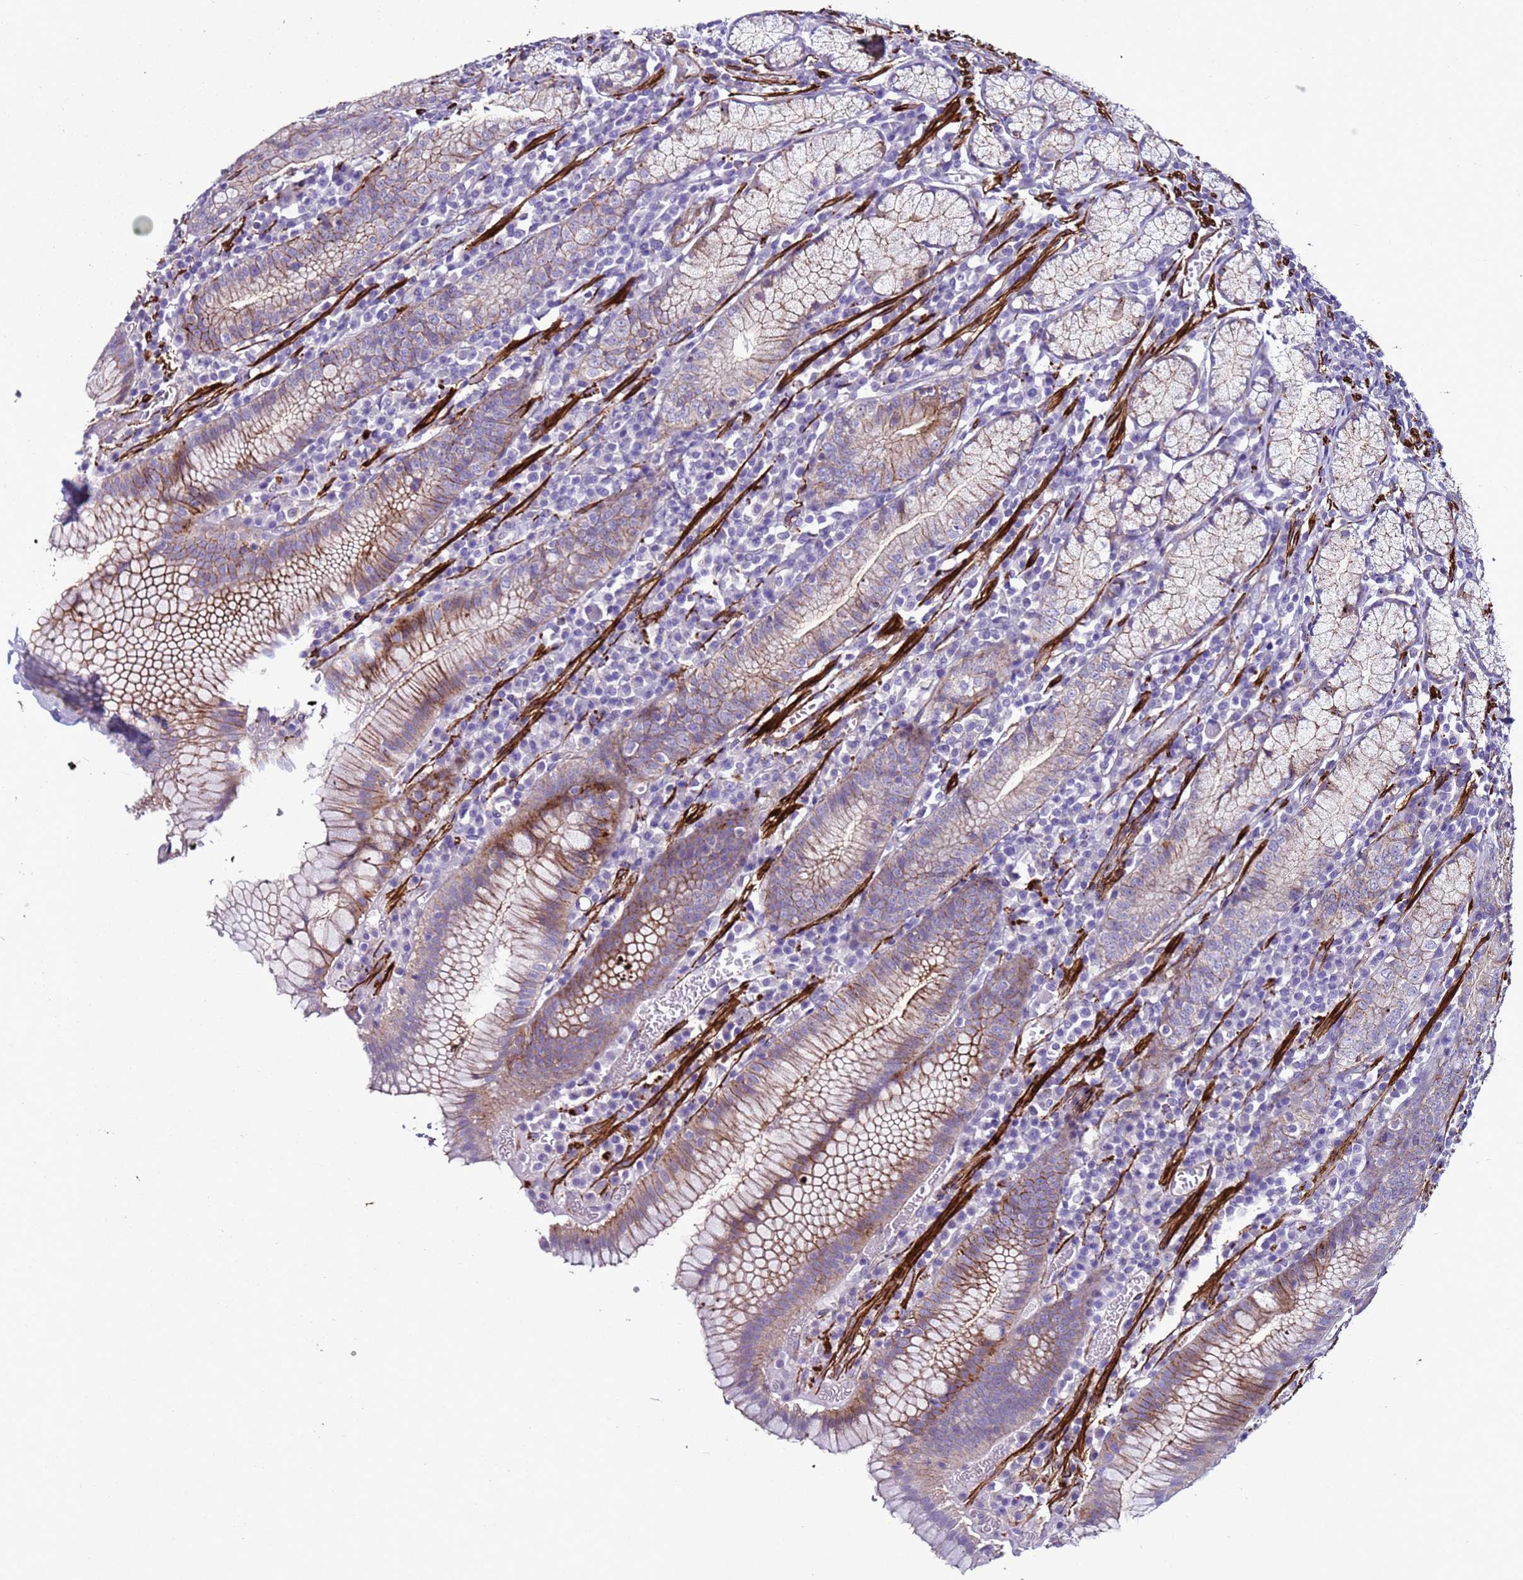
{"staining": {"intensity": "moderate", "quantity": "25%-75%", "location": "cytoplasmic/membranous"}, "tissue": "stomach", "cell_type": "Glandular cells", "image_type": "normal", "snomed": [{"axis": "morphology", "description": "Normal tissue, NOS"}, {"axis": "topography", "description": "Stomach"}], "caption": "A micrograph showing moderate cytoplasmic/membranous staining in about 25%-75% of glandular cells in normal stomach, as visualized by brown immunohistochemical staining.", "gene": "RABL2A", "patient": {"sex": "male", "age": 55}}